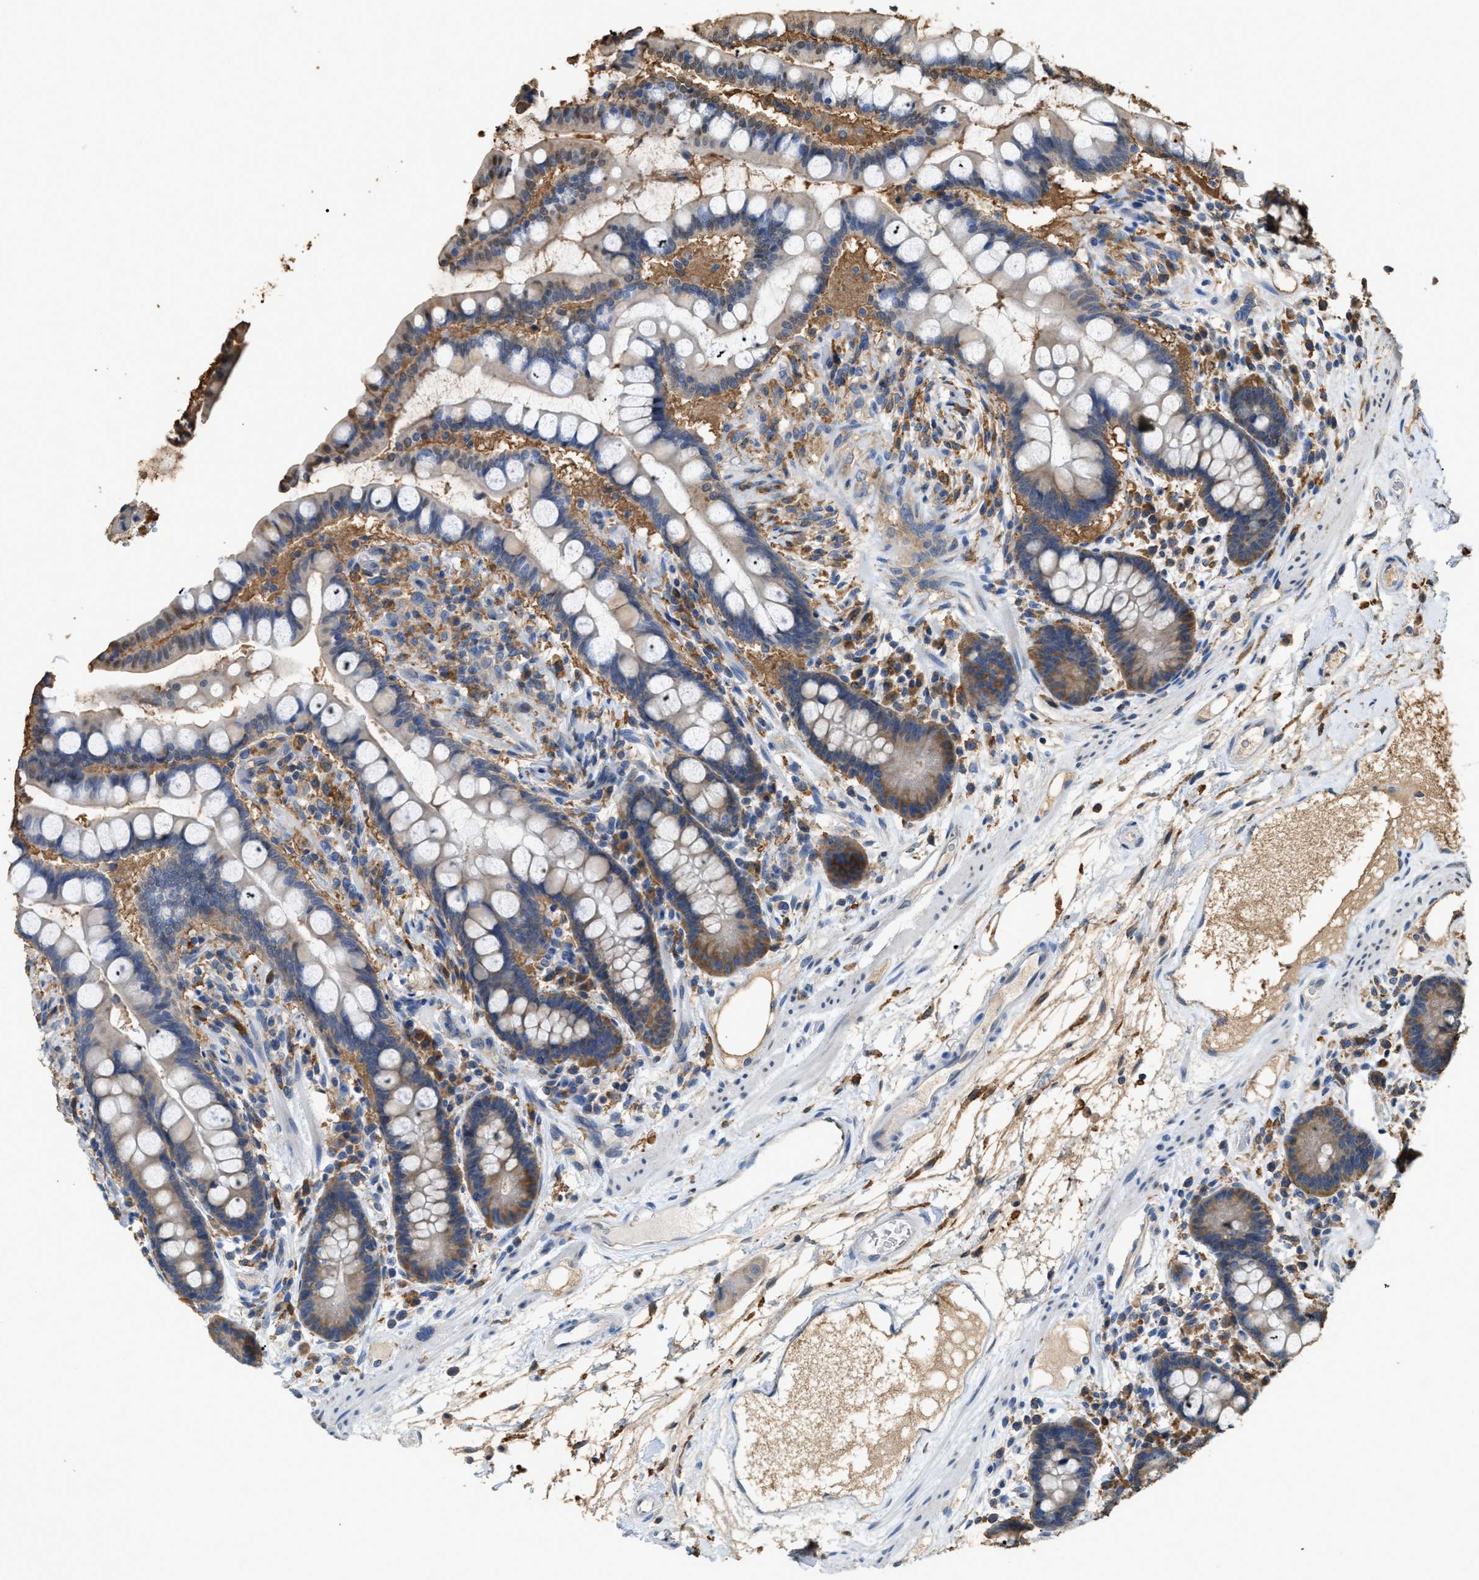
{"staining": {"intensity": "negative", "quantity": "none", "location": "none"}, "tissue": "colon", "cell_type": "Endothelial cells", "image_type": "normal", "snomed": [{"axis": "morphology", "description": "Normal tissue, NOS"}, {"axis": "topography", "description": "Colon"}], "caption": "Immunohistochemistry photomicrograph of unremarkable colon: colon stained with DAB exhibits no significant protein expression in endothelial cells.", "gene": "GCN1", "patient": {"sex": "male", "age": 73}}